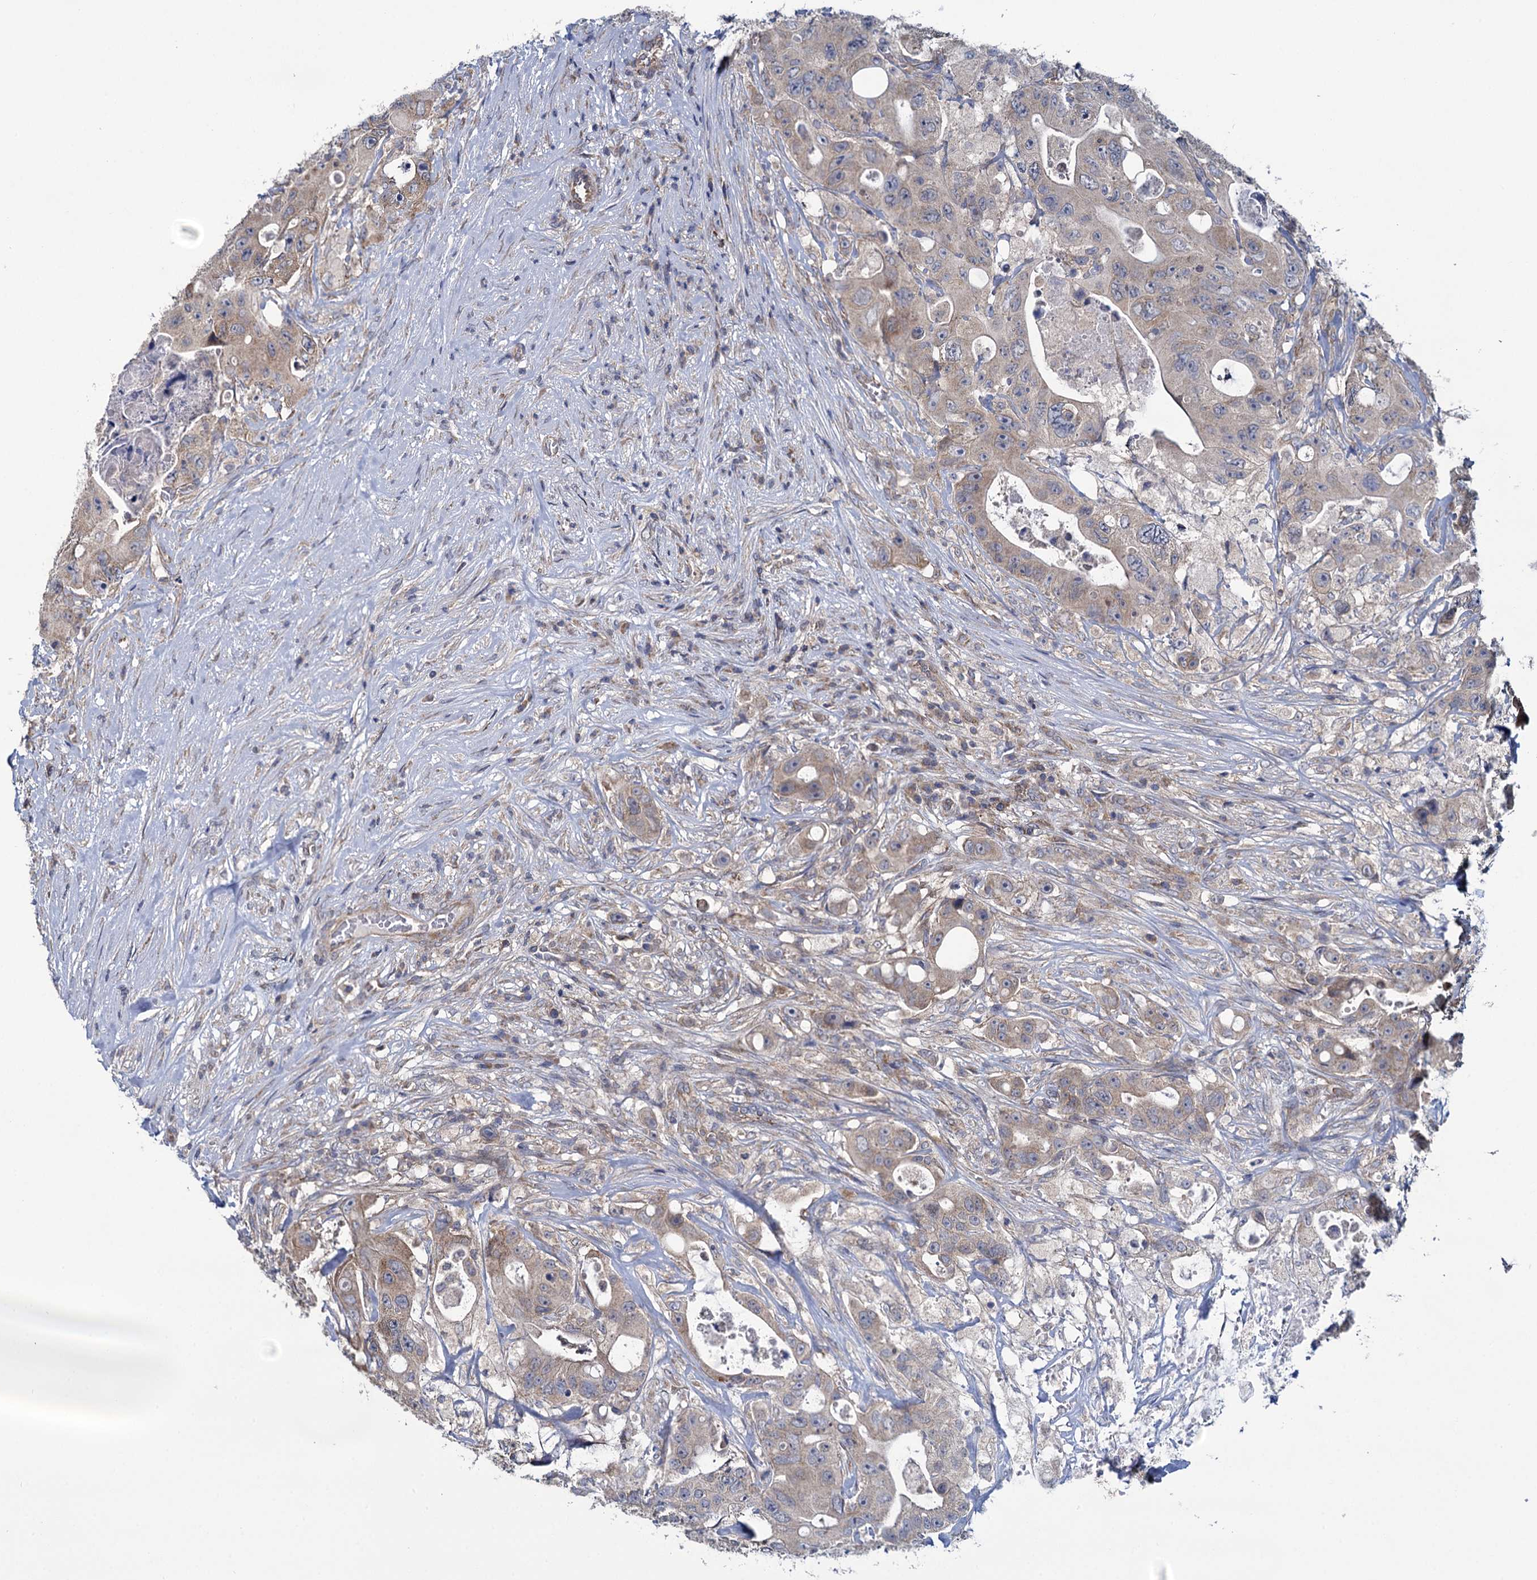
{"staining": {"intensity": "weak", "quantity": ">75%", "location": "cytoplasmic/membranous"}, "tissue": "colorectal cancer", "cell_type": "Tumor cells", "image_type": "cancer", "snomed": [{"axis": "morphology", "description": "Adenocarcinoma, NOS"}, {"axis": "topography", "description": "Colon"}], "caption": "This histopathology image shows immunohistochemistry (IHC) staining of human adenocarcinoma (colorectal), with low weak cytoplasmic/membranous staining in approximately >75% of tumor cells.", "gene": "GSTM2", "patient": {"sex": "female", "age": 46}}